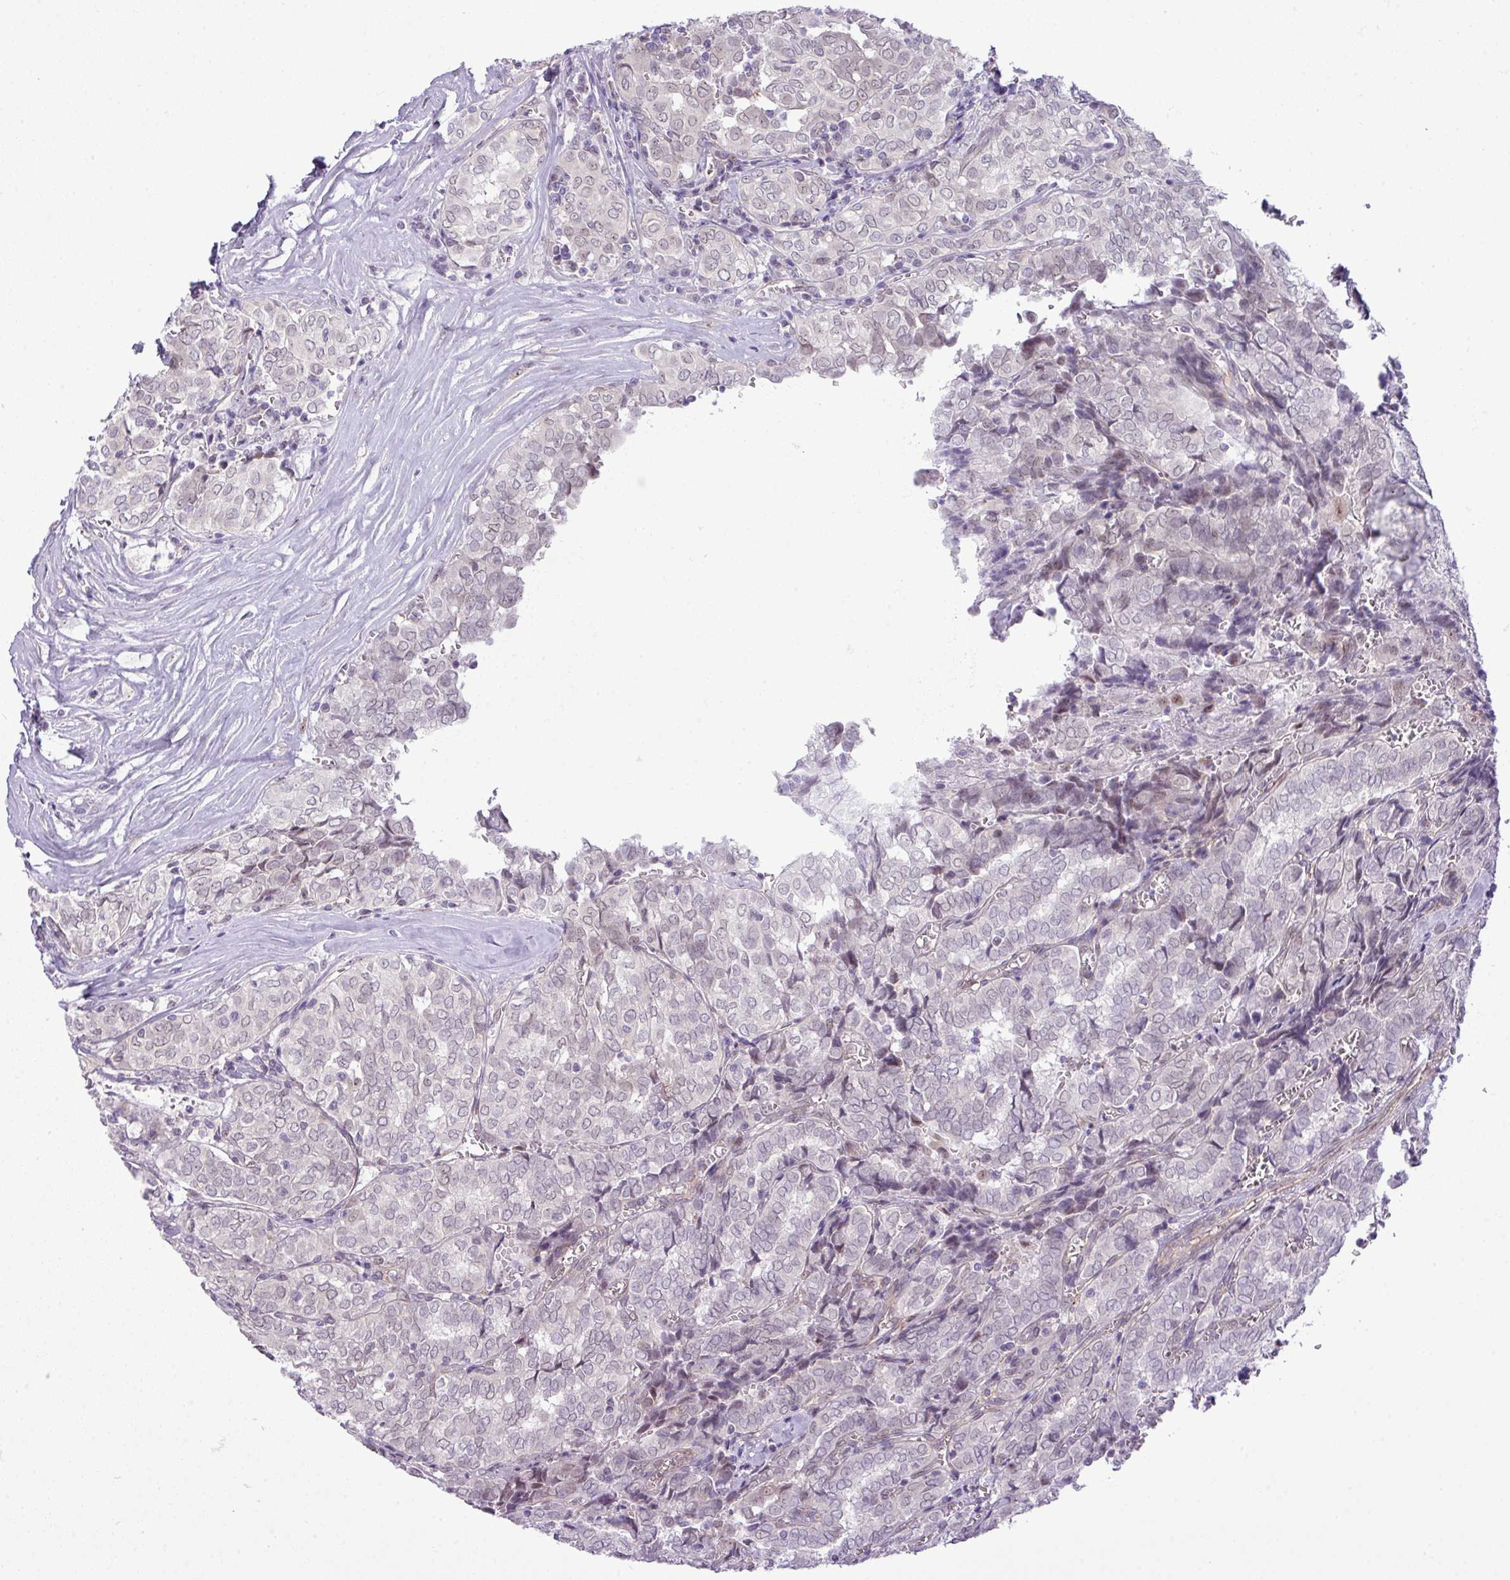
{"staining": {"intensity": "negative", "quantity": "none", "location": "none"}, "tissue": "thyroid cancer", "cell_type": "Tumor cells", "image_type": "cancer", "snomed": [{"axis": "morphology", "description": "Papillary adenocarcinoma, NOS"}, {"axis": "topography", "description": "Thyroid gland"}], "caption": "Immunohistochemical staining of papillary adenocarcinoma (thyroid) shows no significant positivity in tumor cells.", "gene": "MAK16", "patient": {"sex": "female", "age": 30}}